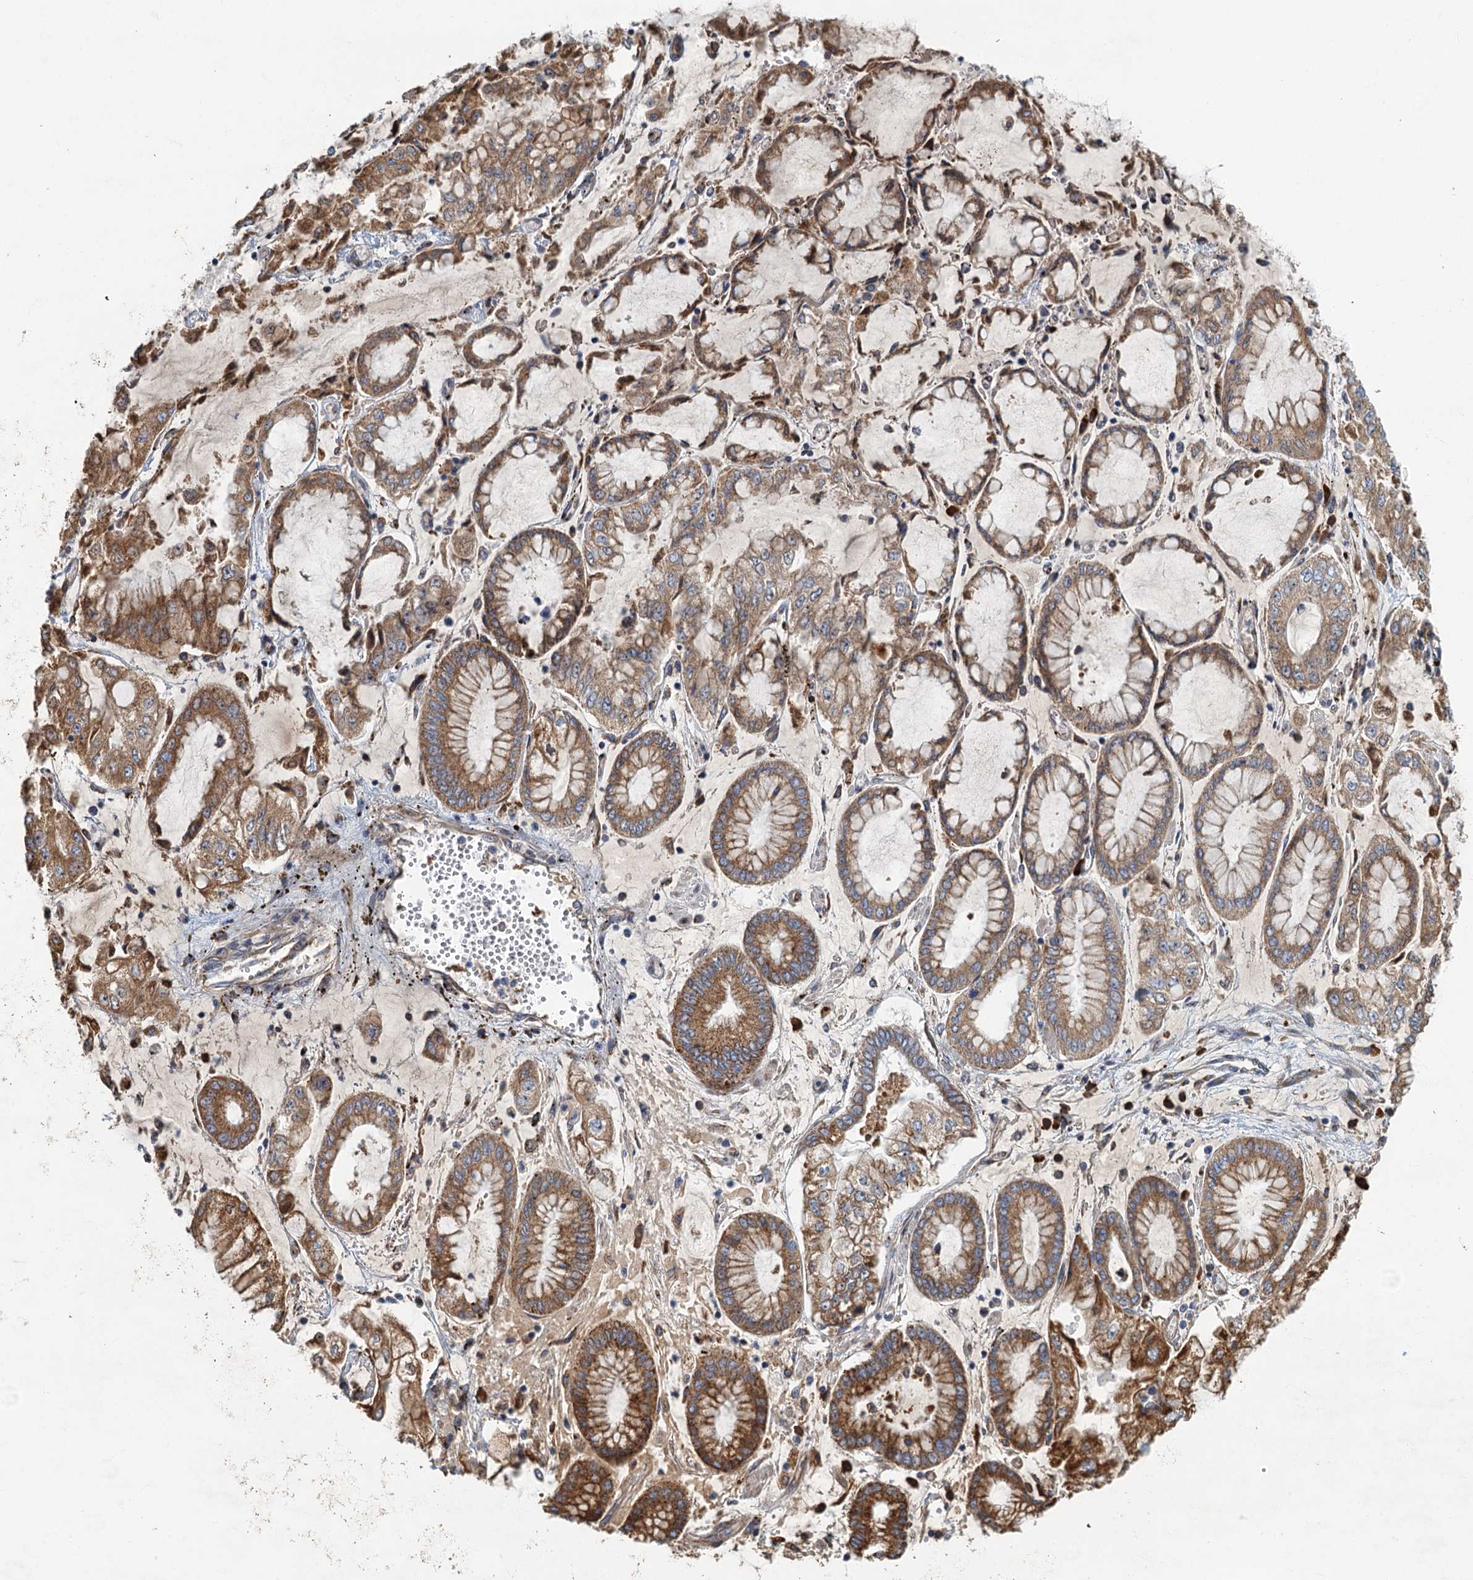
{"staining": {"intensity": "moderate", "quantity": ">75%", "location": "cytoplasmic/membranous"}, "tissue": "stomach cancer", "cell_type": "Tumor cells", "image_type": "cancer", "snomed": [{"axis": "morphology", "description": "Adenocarcinoma, NOS"}, {"axis": "topography", "description": "Stomach"}], "caption": "Stomach cancer (adenocarcinoma) was stained to show a protein in brown. There is medium levels of moderate cytoplasmic/membranous staining in approximately >75% of tumor cells. (Stains: DAB in brown, nuclei in blue, Microscopy: brightfield microscopy at high magnification).", "gene": "SPDYC", "patient": {"sex": "male", "age": 76}}